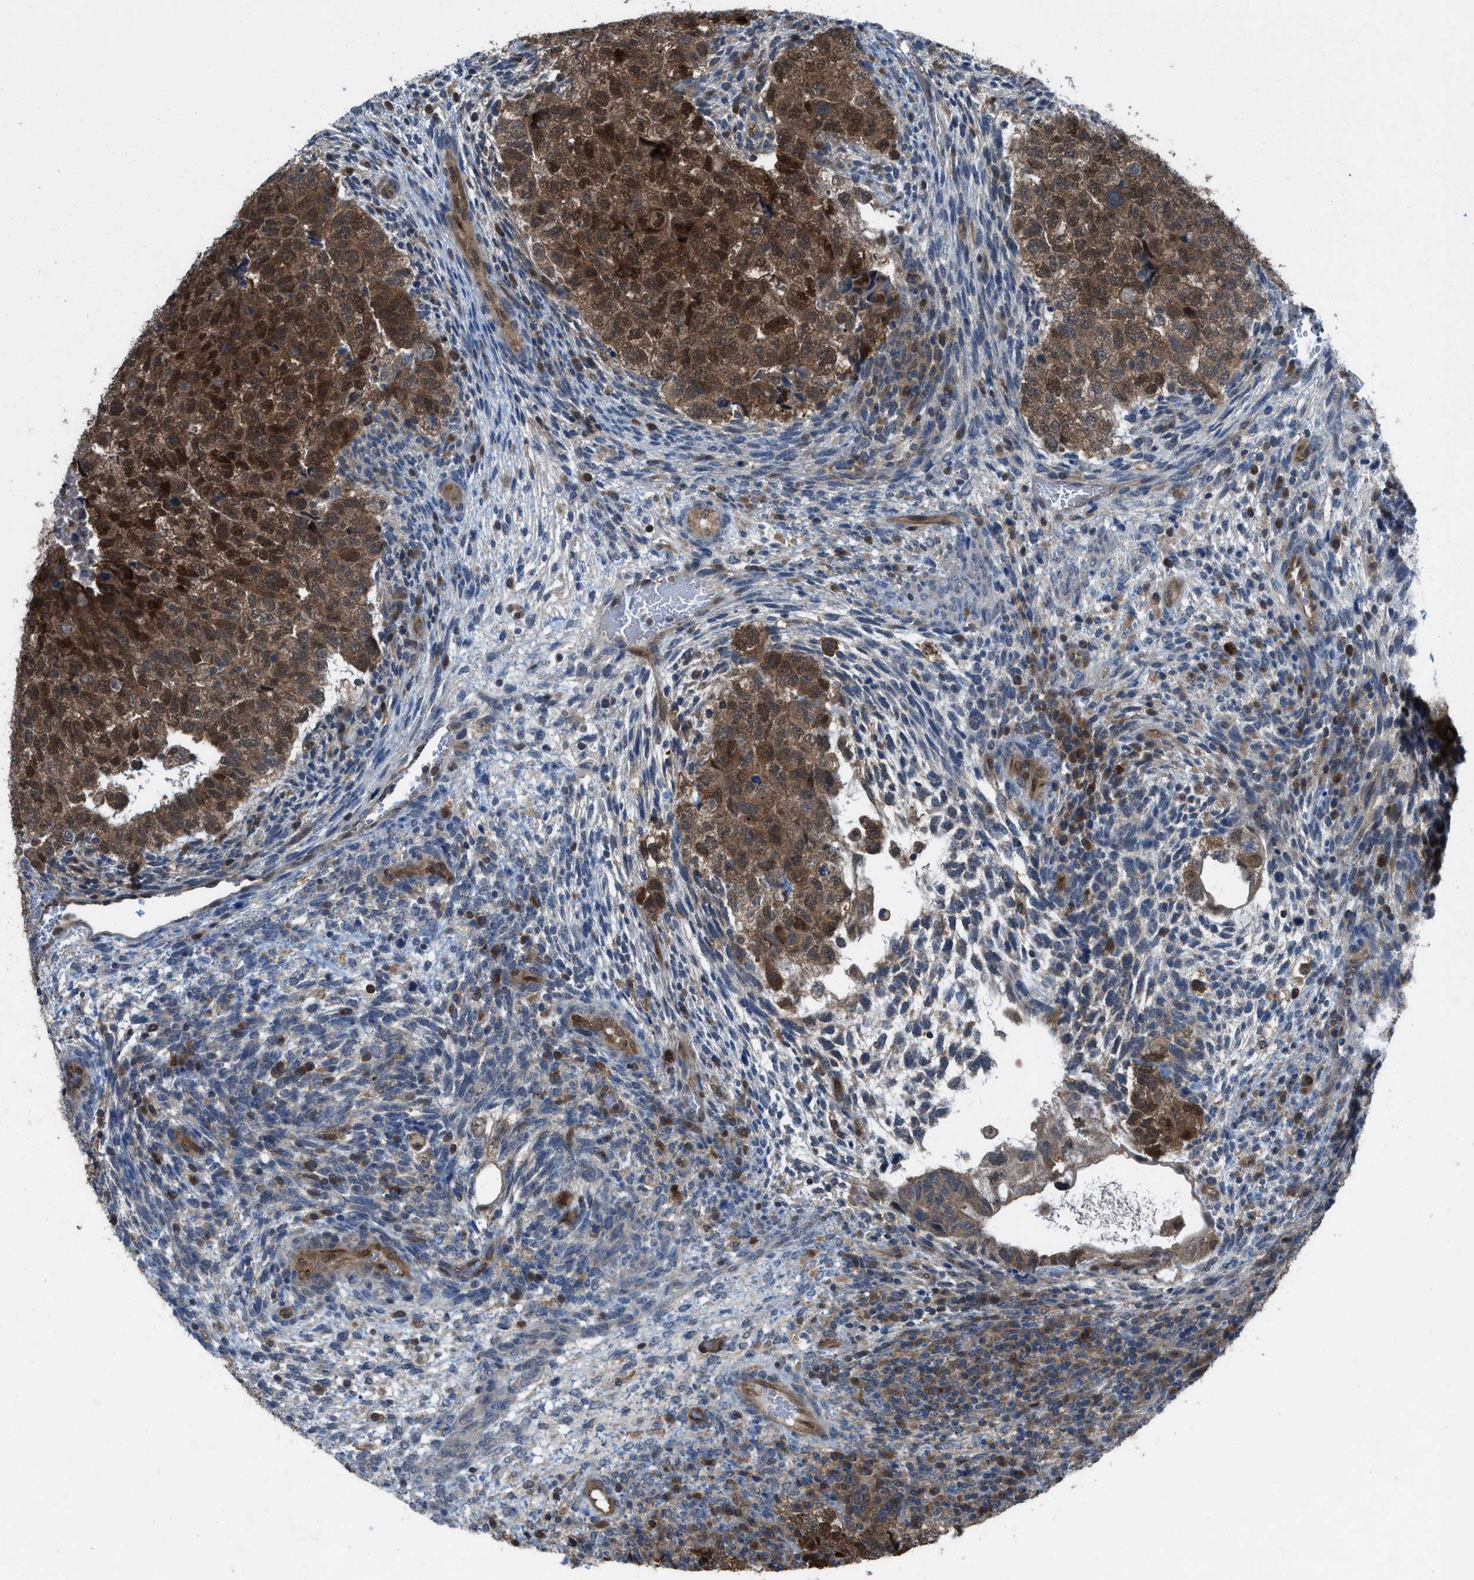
{"staining": {"intensity": "strong", "quantity": ">75%", "location": "cytoplasmic/membranous,nuclear"}, "tissue": "testis cancer", "cell_type": "Tumor cells", "image_type": "cancer", "snomed": [{"axis": "morphology", "description": "Carcinoma, Embryonal, NOS"}, {"axis": "topography", "description": "Testis"}], "caption": "The immunohistochemical stain highlights strong cytoplasmic/membranous and nuclear staining in tumor cells of testis cancer tissue. (Stains: DAB (3,3'-diaminobenzidine) in brown, nuclei in blue, Microscopy: brightfield microscopy at high magnification).", "gene": "PLAA", "patient": {"sex": "male", "age": 36}}